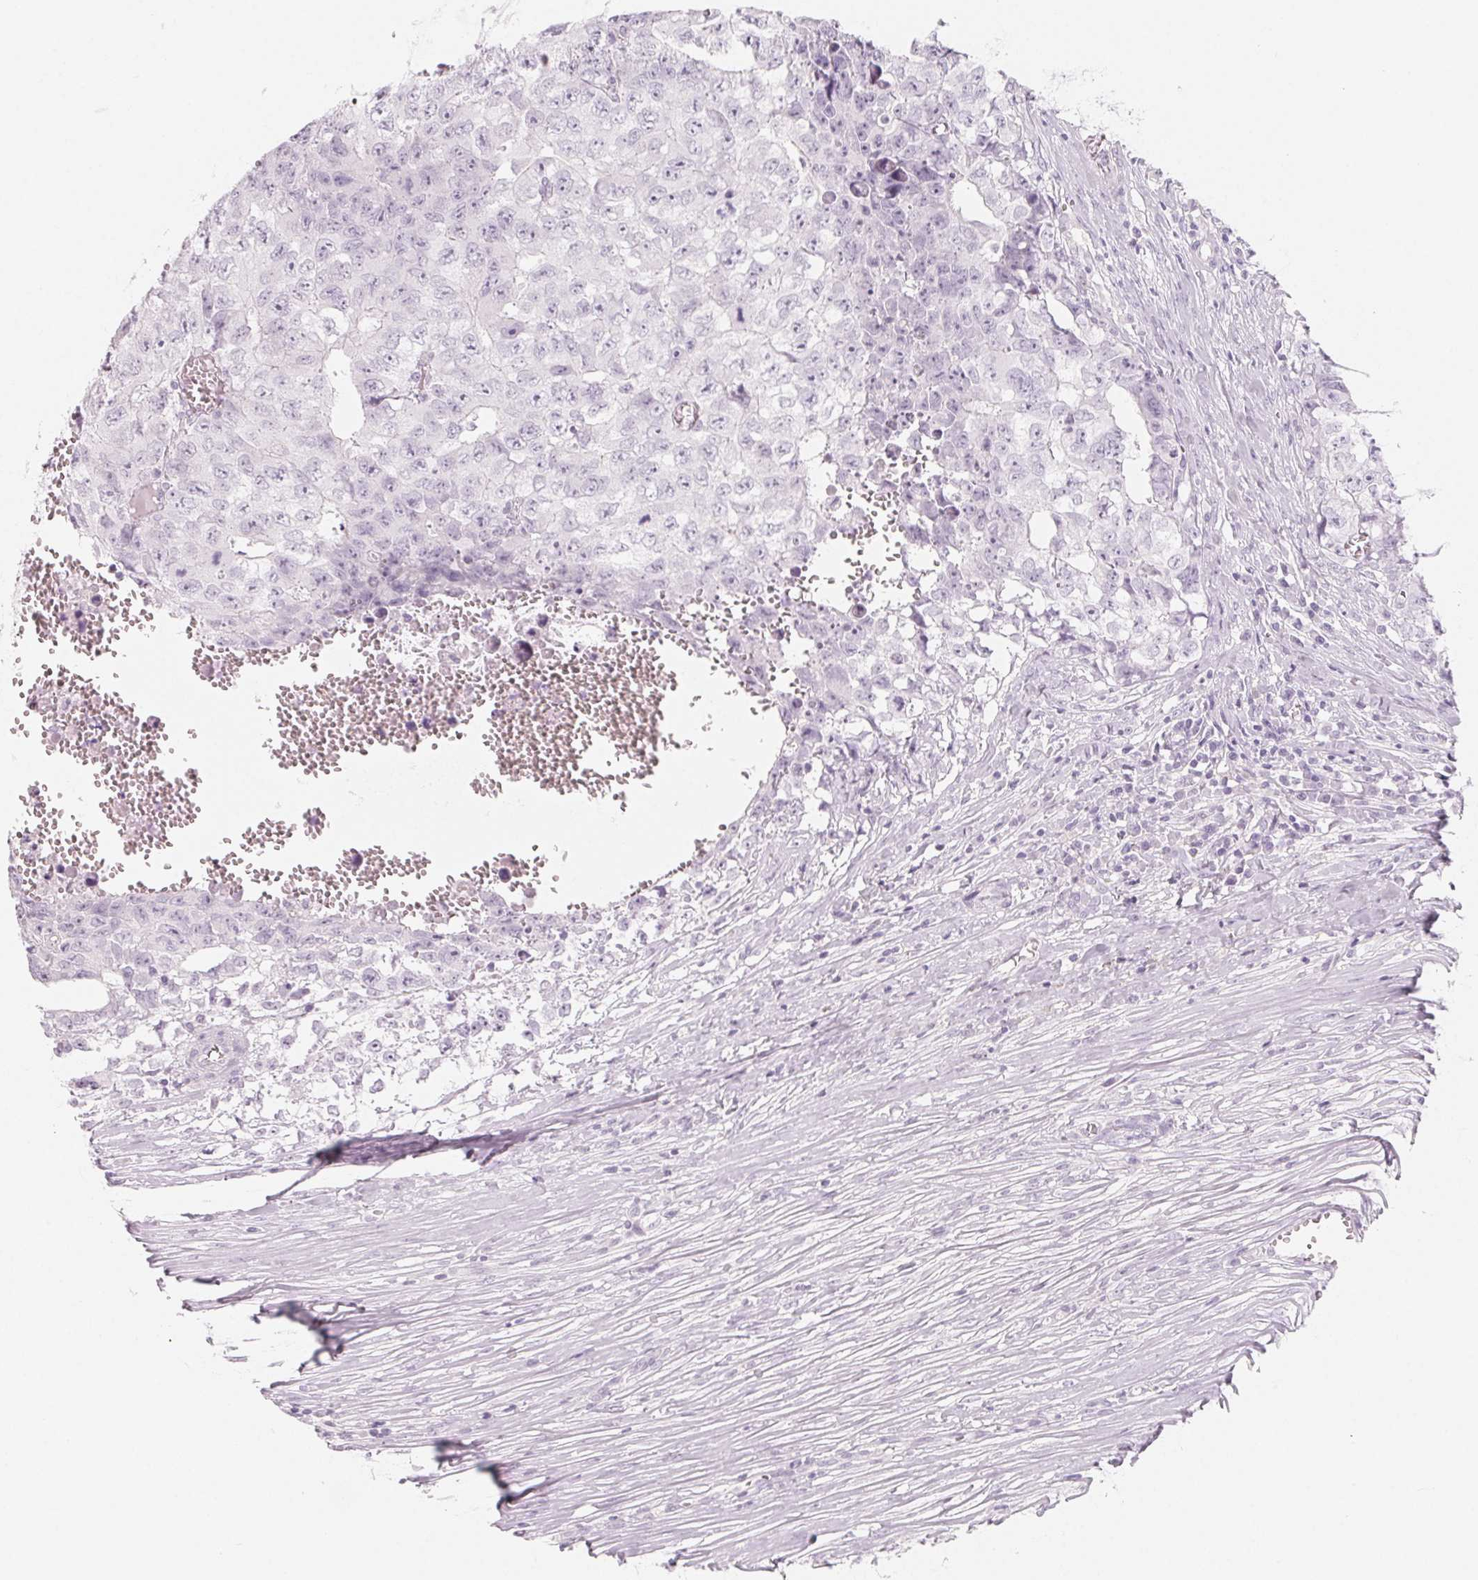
{"staining": {"intensity": "negative", "quantity": "none", "location": "none"}, "tissue": "testis cancer", "cell_type": "Tumor cells", "image_type": "cancer", "snomed": [{"axis": "morphology", "description": "Carcinoma, Embryonal, NOS"}, {"axis": "morphology", "description": "Teratoma, malignant, NOS"}, {"axis": "topography", "description": "Testis"}], "caption": "The histopathology image displays no significant expression in tumor cells of testis cancer (embryonal carcinoma).", "gene": "SH3GL2", "patient": {"sex": "male", "age": 24}}